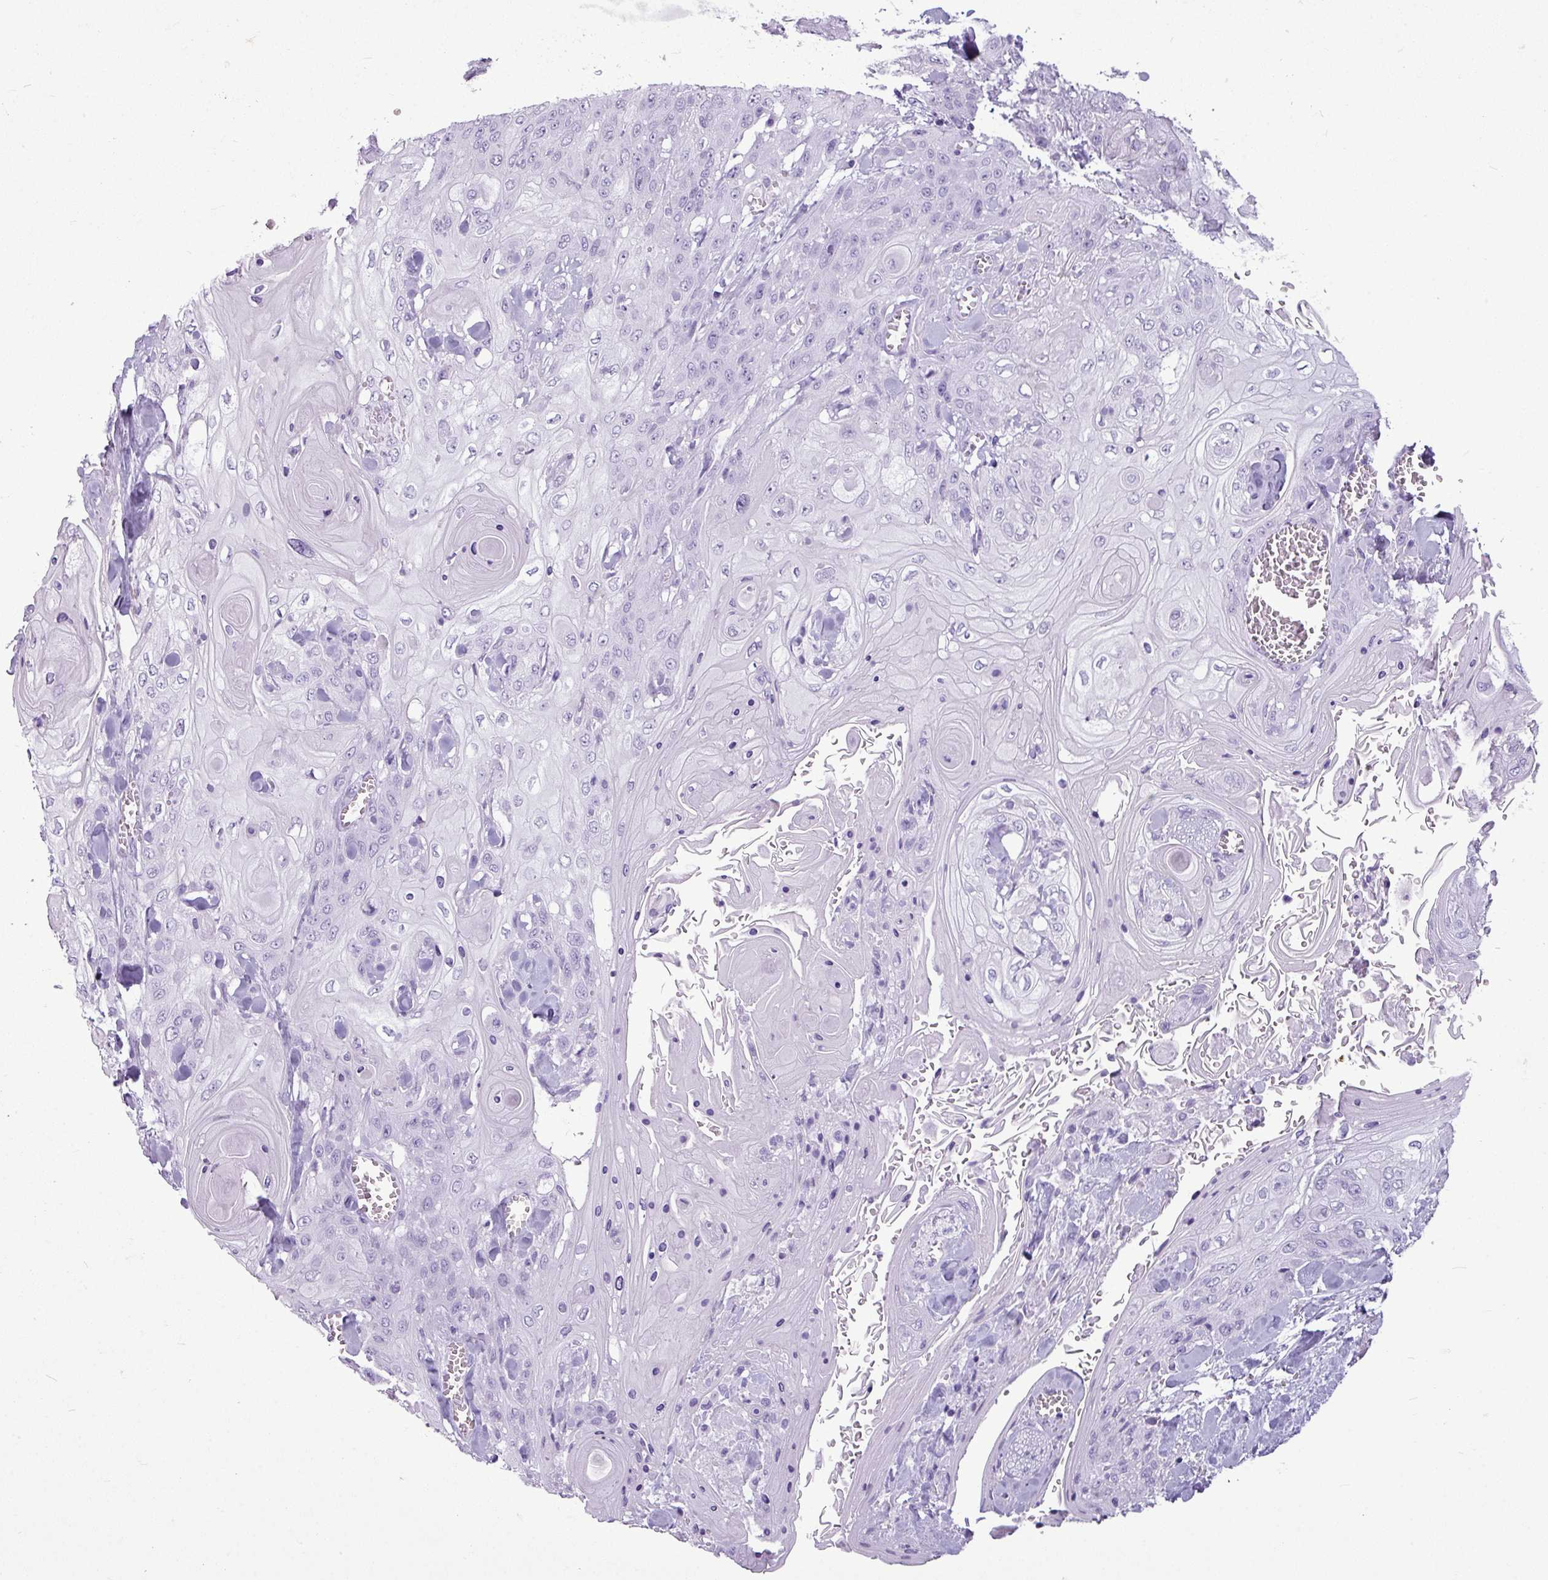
{"staining": {"intensity": "negative", "quantity": "none", "location": "none"}, "tissue": "head and neck cancer", "cell_type": "Tumor cells", "image_type": "cancer", "snomed": [{"axis": "morphology", "description": "Squamous cell carcinoma, NOS"}, {"axis": "topography", "description": "Head-Neck"}], "caption": "Tumor cells are negative for brown protein staining in head and neck cancer.", "gene": "AMY1B", "patient": {"sex": "female", "age": 43}}